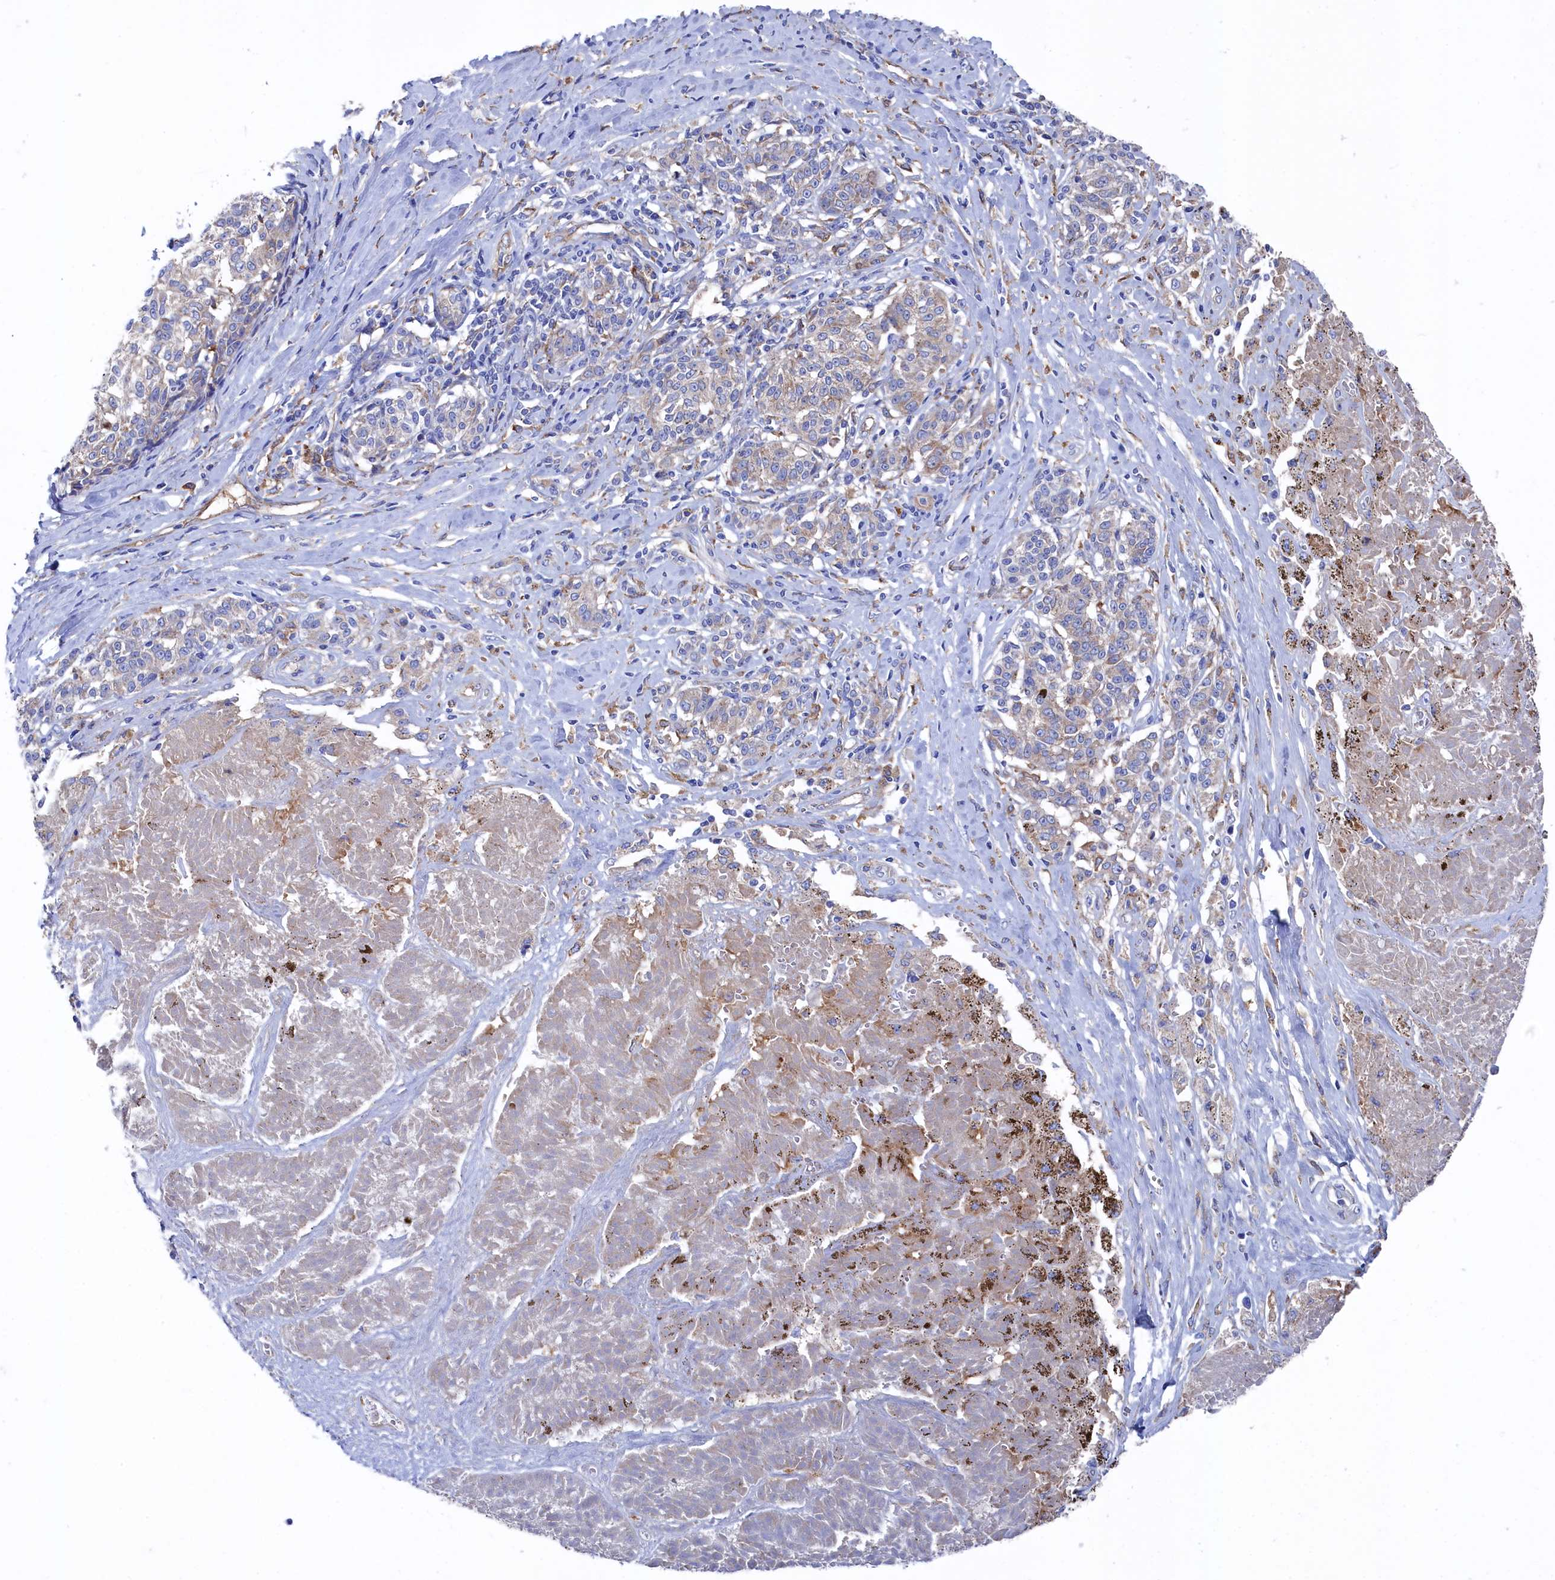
{"staining": {"intensity": "weak", "quantity": "25%-75%", "location": "cytoplasmic/membranous"}, "tissue": "melanoma", "cell_type": "Tumor cells", "image_type": "cancer", "snomed": [{"axis": "morphology", "description": "Malignant melanoma, NOS"}, {"axis": "topography", "description": "Skin"}], "caption": "IHC of human malignant melanoma exhibits low levels of weak cytoplasmic/membranous positivity in approximately 25%-75% of tumor cells. The protein of interest is stained brown, and the nuclei are stained in blue (DAB IHC with brightfield microscopy, high magnification).", "gene": "C12orf73", "patient": {"sex": "female", "age": 72}}